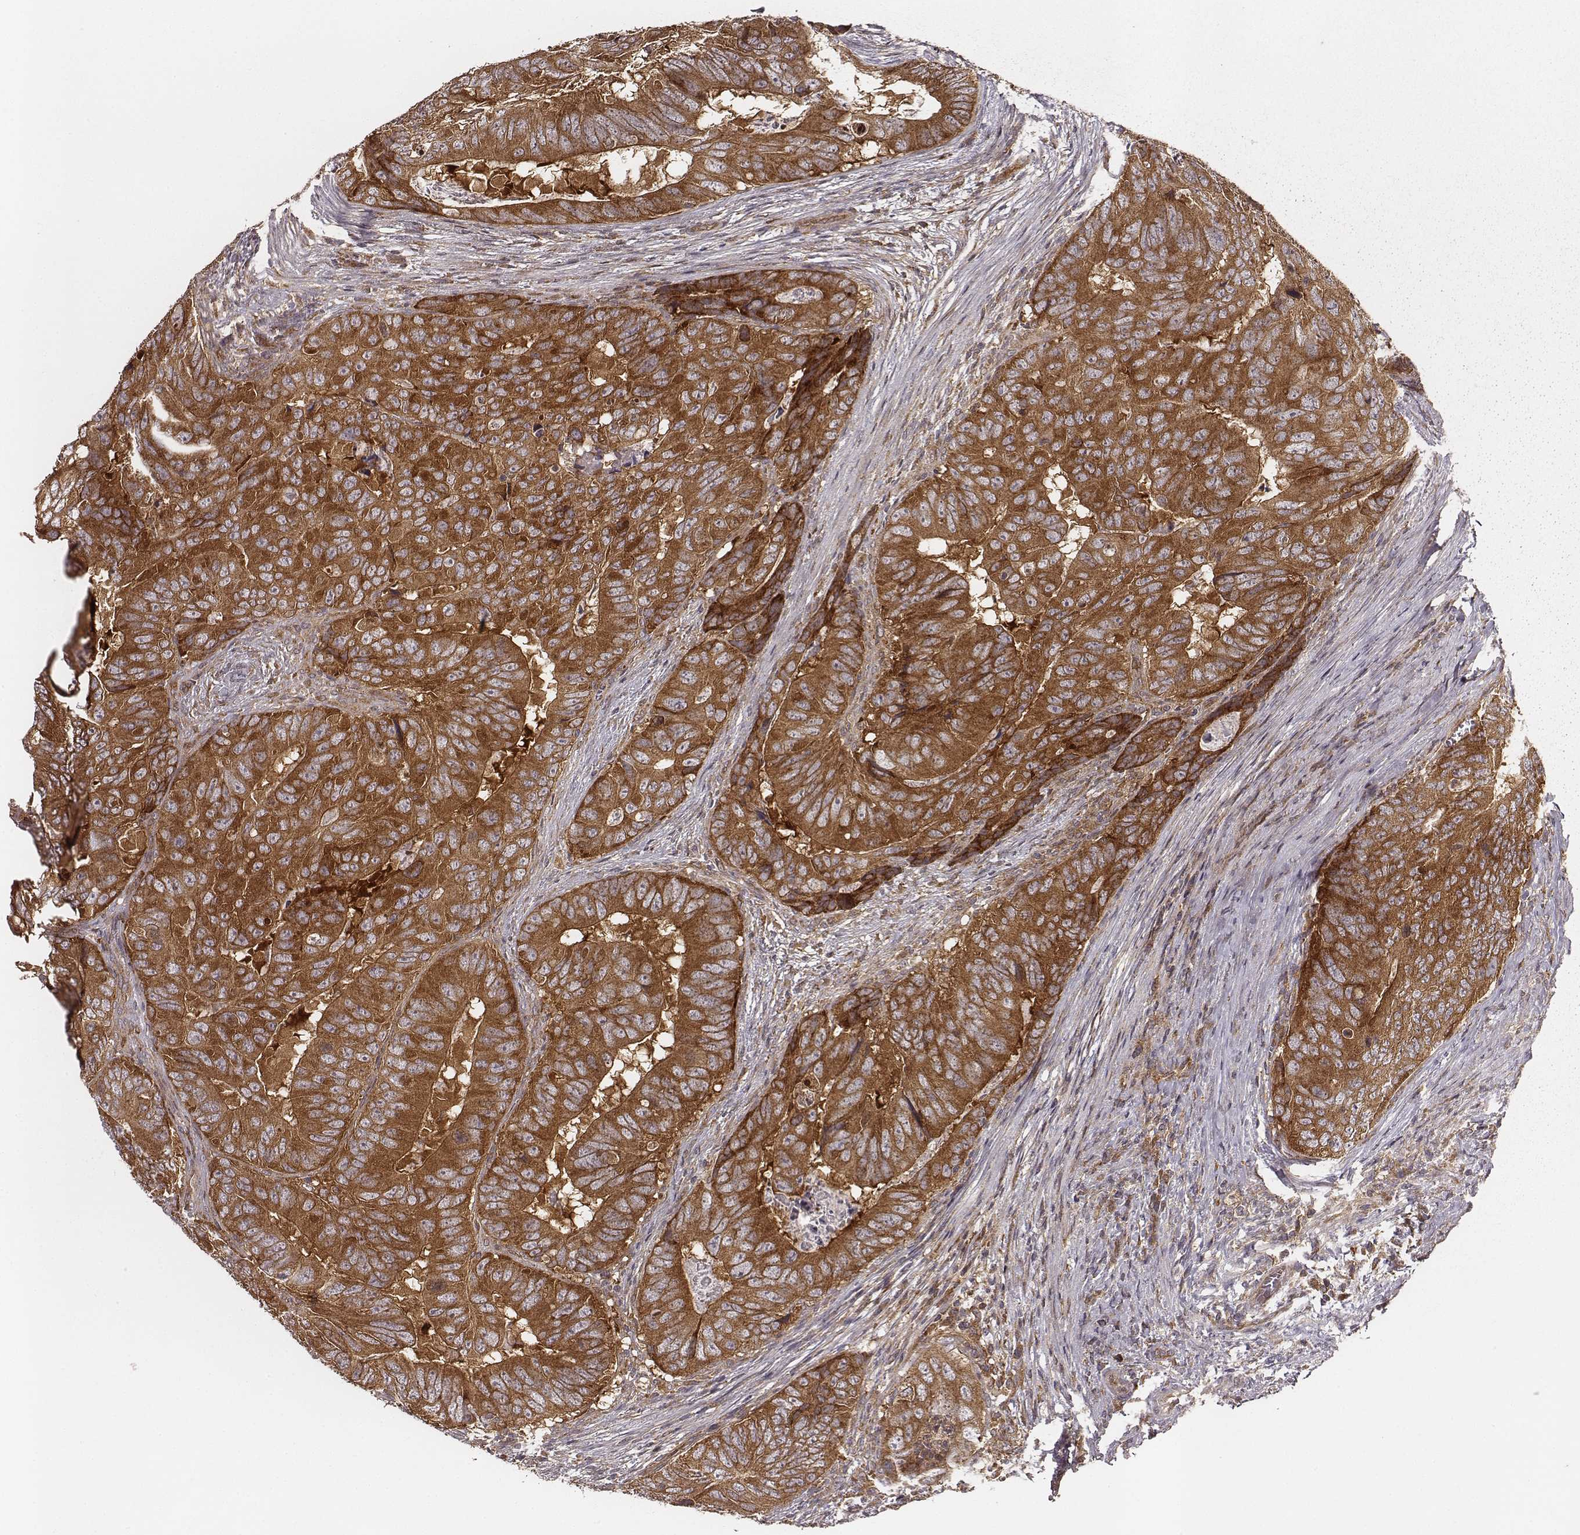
{"staining": {"intensity": "strong", "quantity": ">75%", "location": "cytoplasmic/membranous"}, "tissue": "colorectal cancer", "cell_type": "Tumor cells", "image_type": "cancer", "snomed": [{"axis": "morphology", "description": "Adenocarcinoma, NOS"}, {"axis": "topography", "description": "Colon"}], "caption": "Immunohistochemistry (IHC) staining of colorectal cancer, which shows high levels of strong cytoplasmic/membranous expression in about >75% of tumor cells indicating strong cytoplasmic/membranous protein staining. The staining was performed using DAB (3,3'-diaminobenzidine) (brown) for protein detection and nuclei were counterstained in hematoxylin (blue).", "gene": "VPS26A", "patient": {"sex": "male", "age": 79}}